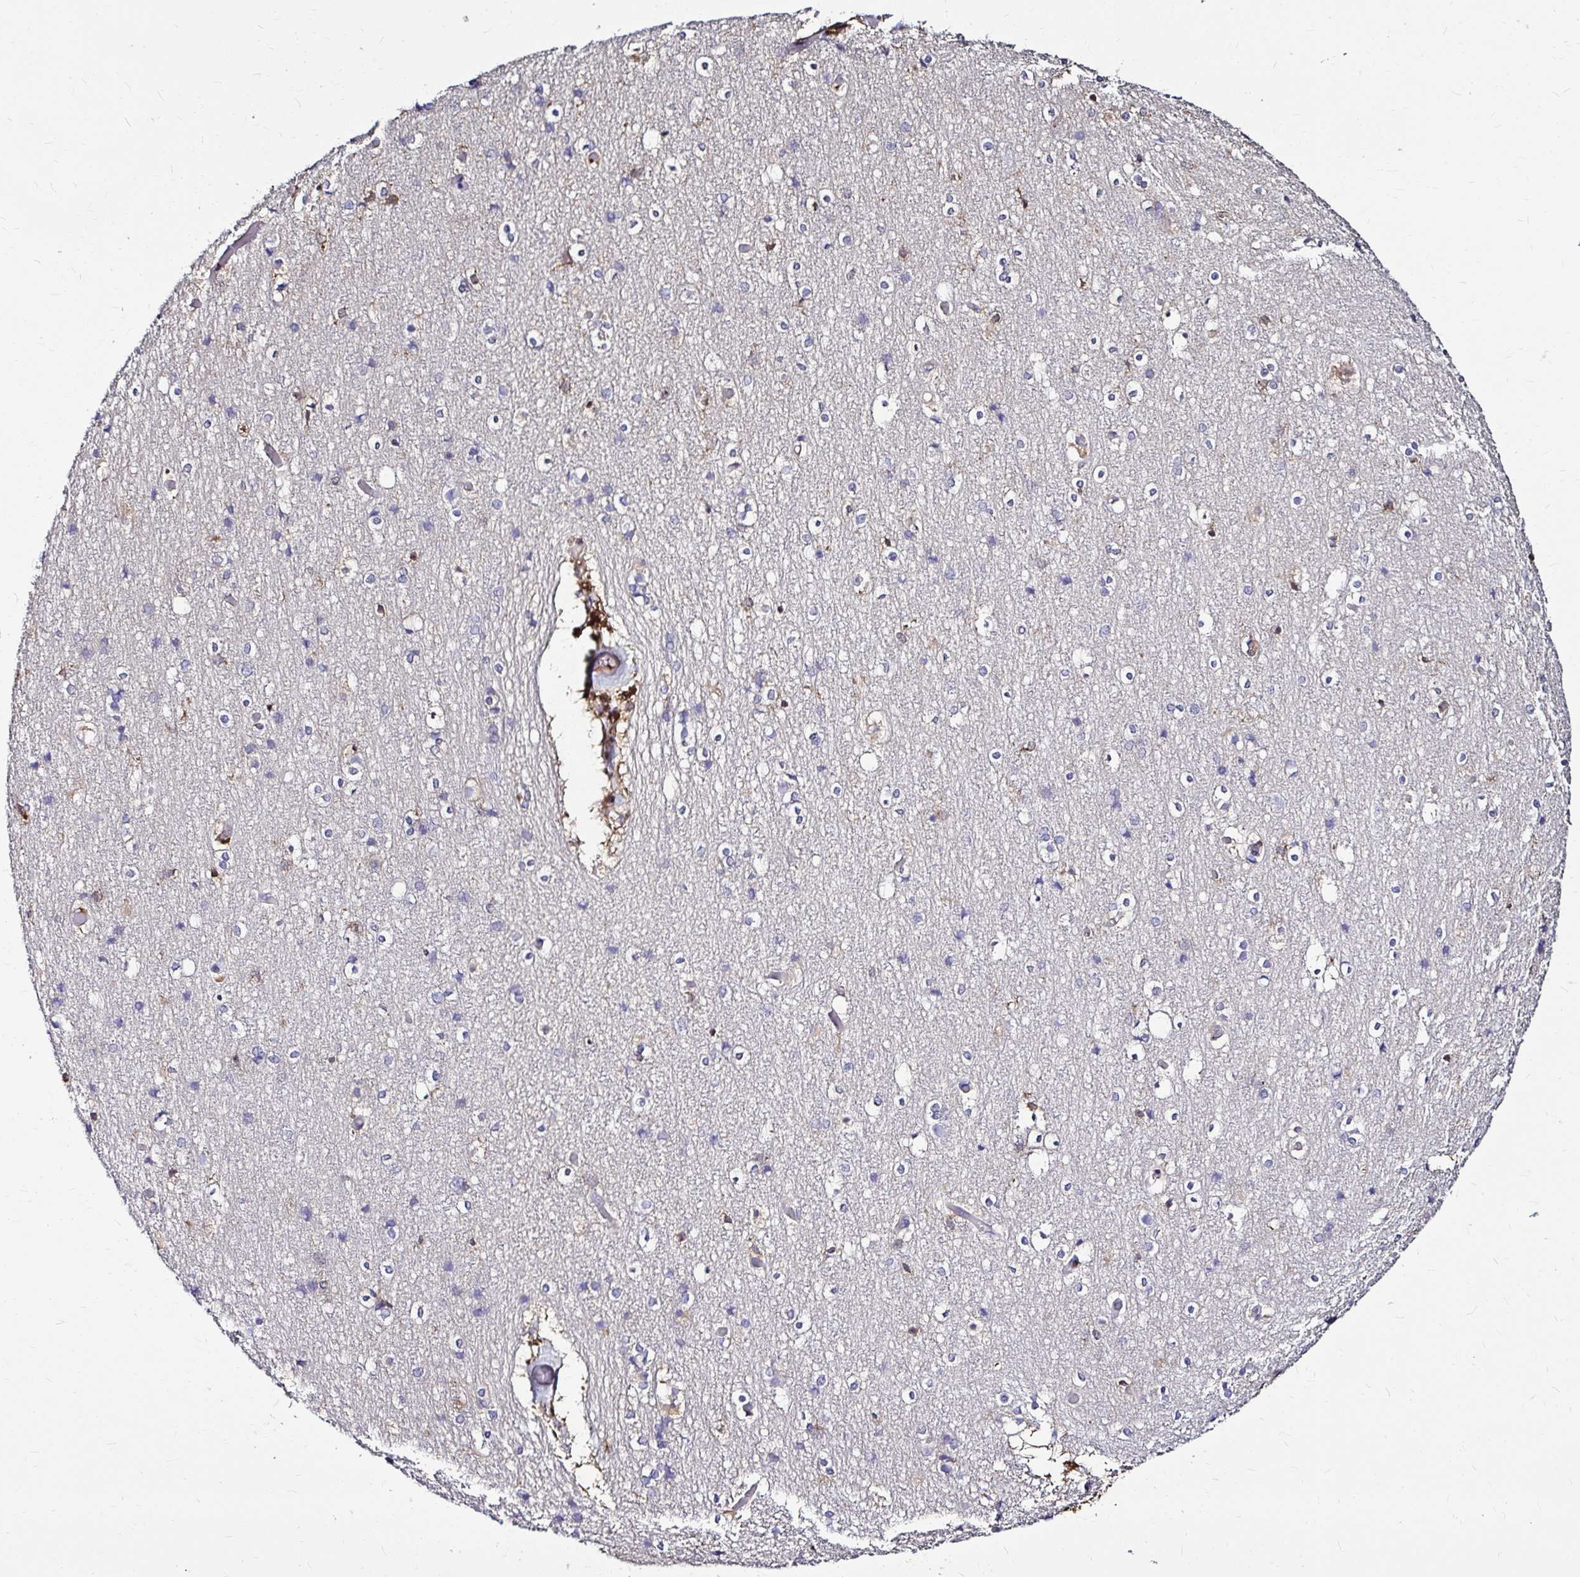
{"staining": {"intensity": "negative", "quantity": "none", "location": "none"}, "tissue": "cerebral cortex", "cell_type": "Endothelial cells", "image_type": "normal", "snomed": [{"axis": "morphology", "description": "Normal tissue, NOS"}, {"axis": "topography", "description": "Cerebral cortex"}], "caption": "This is a micrograph of IHC staining of unremarkable cerebral cortex, which shows no expression in endothelial cells. (DAB immunohistochemistry with hematoxylin counter stain).", "gene": "IDH1", "patient": {"sex": "female", "age": 52}}